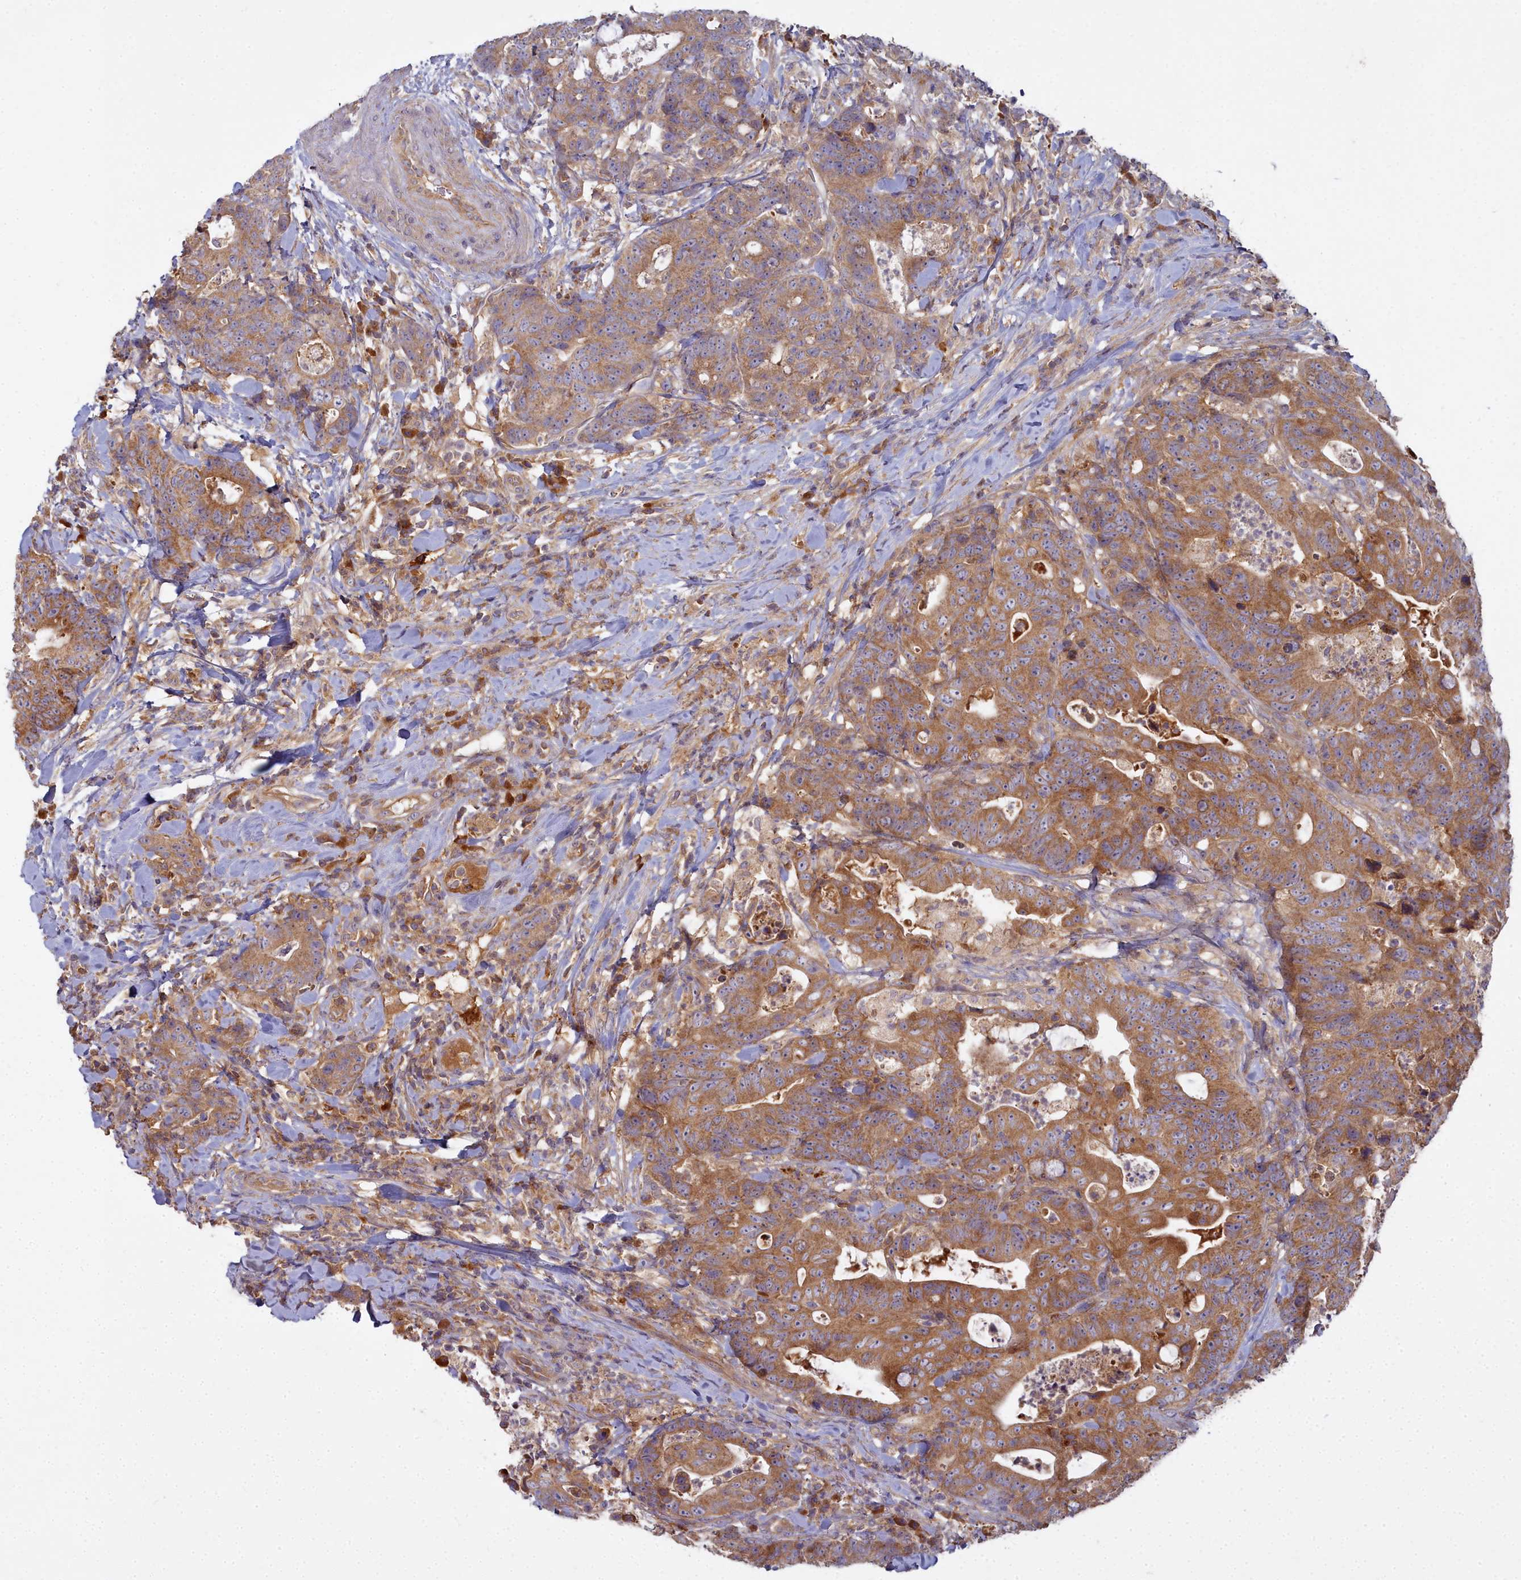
{"staining": {"intensity": "moderate", "quantity": ">75%", "location": "cytoplasmic/membranous"}, "tissue": "colorectal cancer", "cell_type": "Tumor cells", "image_type": "cancer", "snomed": [{"axis": "morphology", "description": "Adenocarcinoma, NOS"}, {"axis": "topography", "description": "Colon"}], "caption": "Colorectal cancer stained with a brown dye reveals moderate cytoplasmic/membranous positive staining in approximately >75% of tumor cells.", "gene": "CCDC167", "patient": {"sex": "female", "age": 82}}